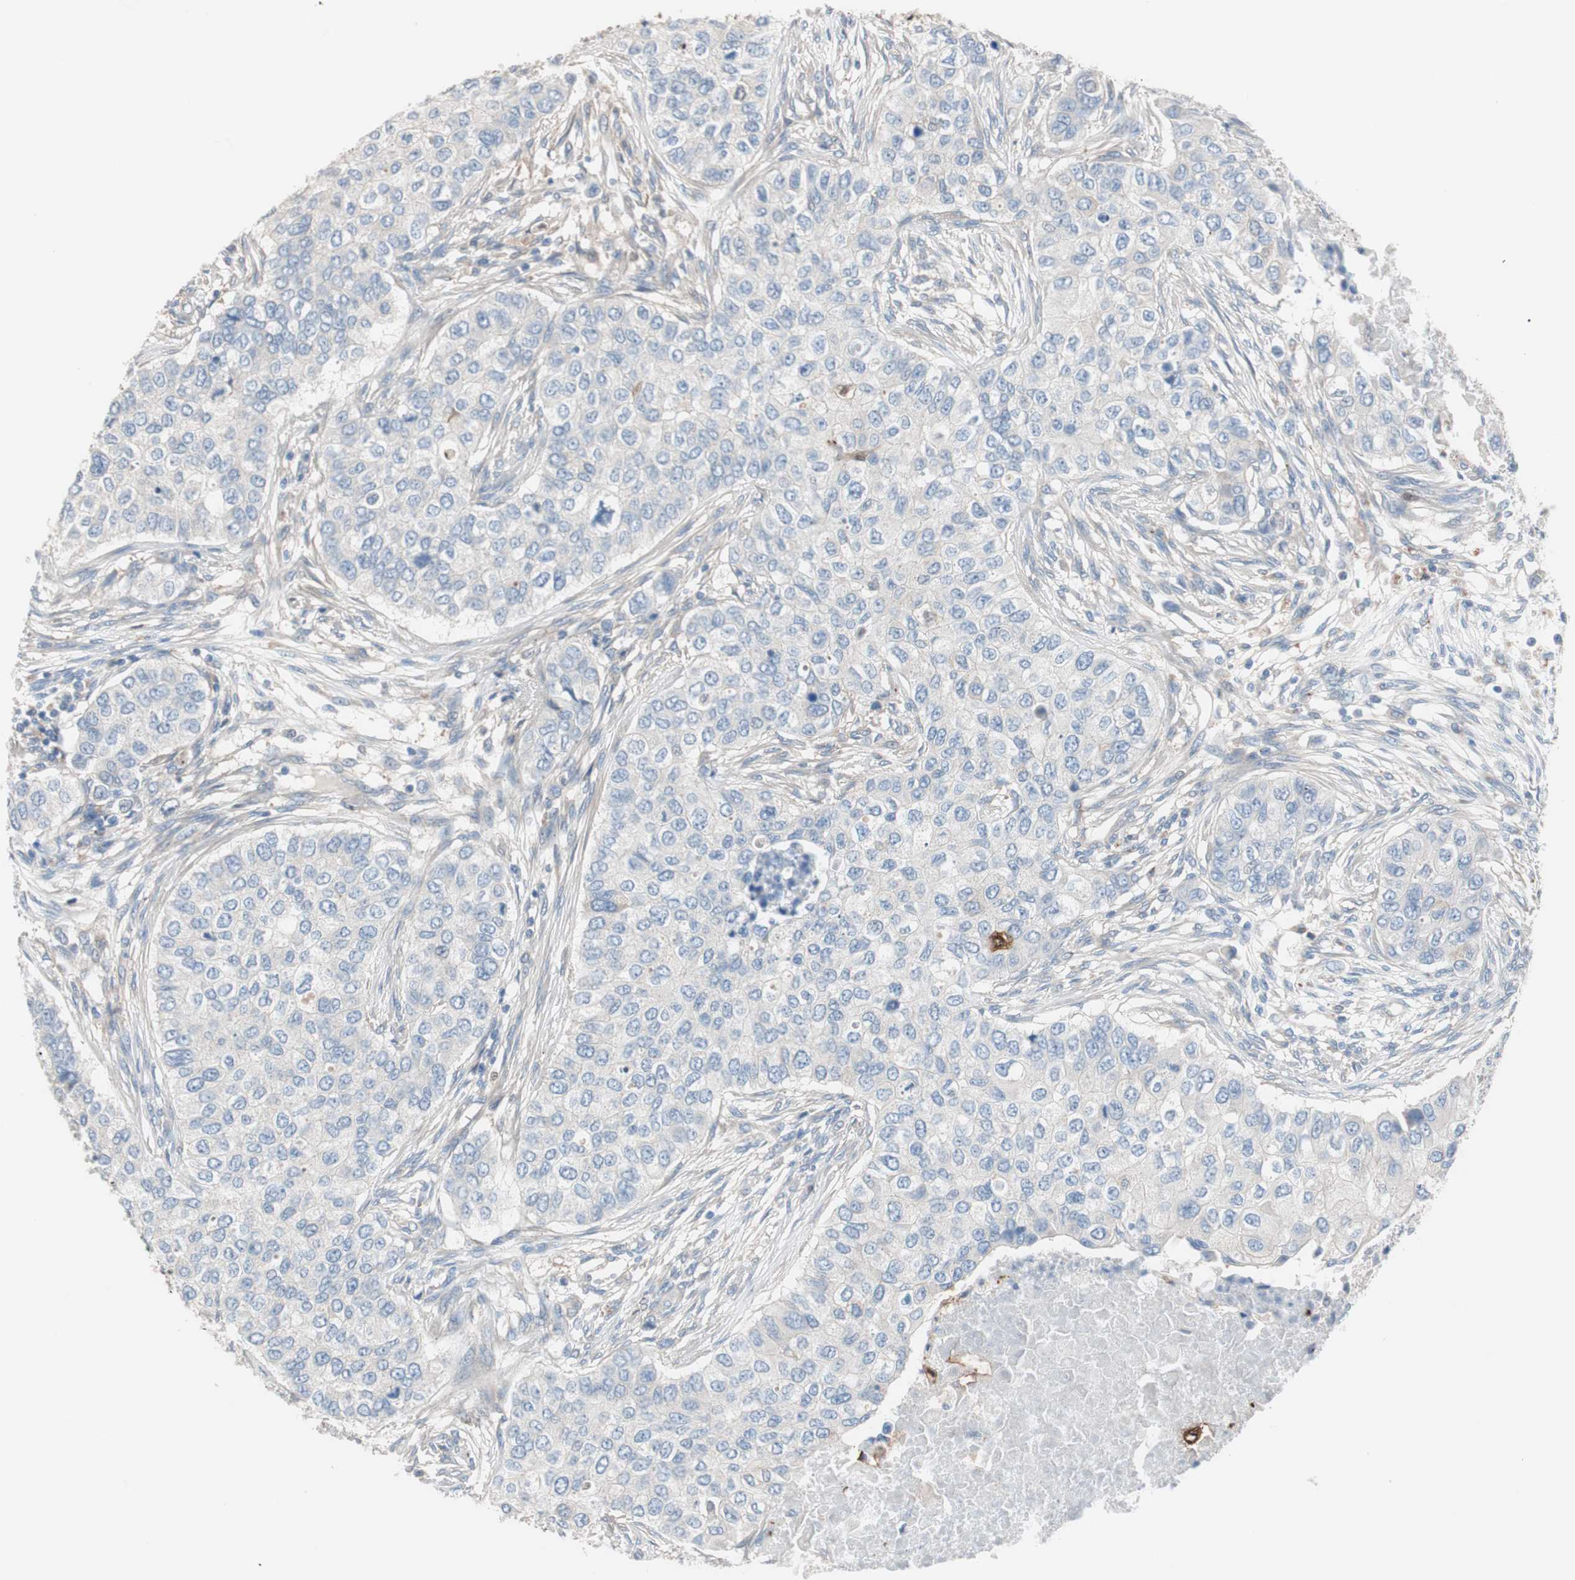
{"staining": {"intensity": "negative", "quantity": "none", "location": "none"}, "tissue": "breast cancer", "cell_type": "Tumor cells", "image_type": "cancer", "snomed": [{"axis": "morphology", "description": "Normal tissue, NOS"}, {"axis": "morphology", "description": "Duct carcinoma"}, {"axis": "topography", "description": "Breast"}], "caption": "Tumor cells show no significant protein staining in breast invasive ductal carcinoma.", "gene": "CLEC4D", "patient": {"sex": "female", "age": 49}}